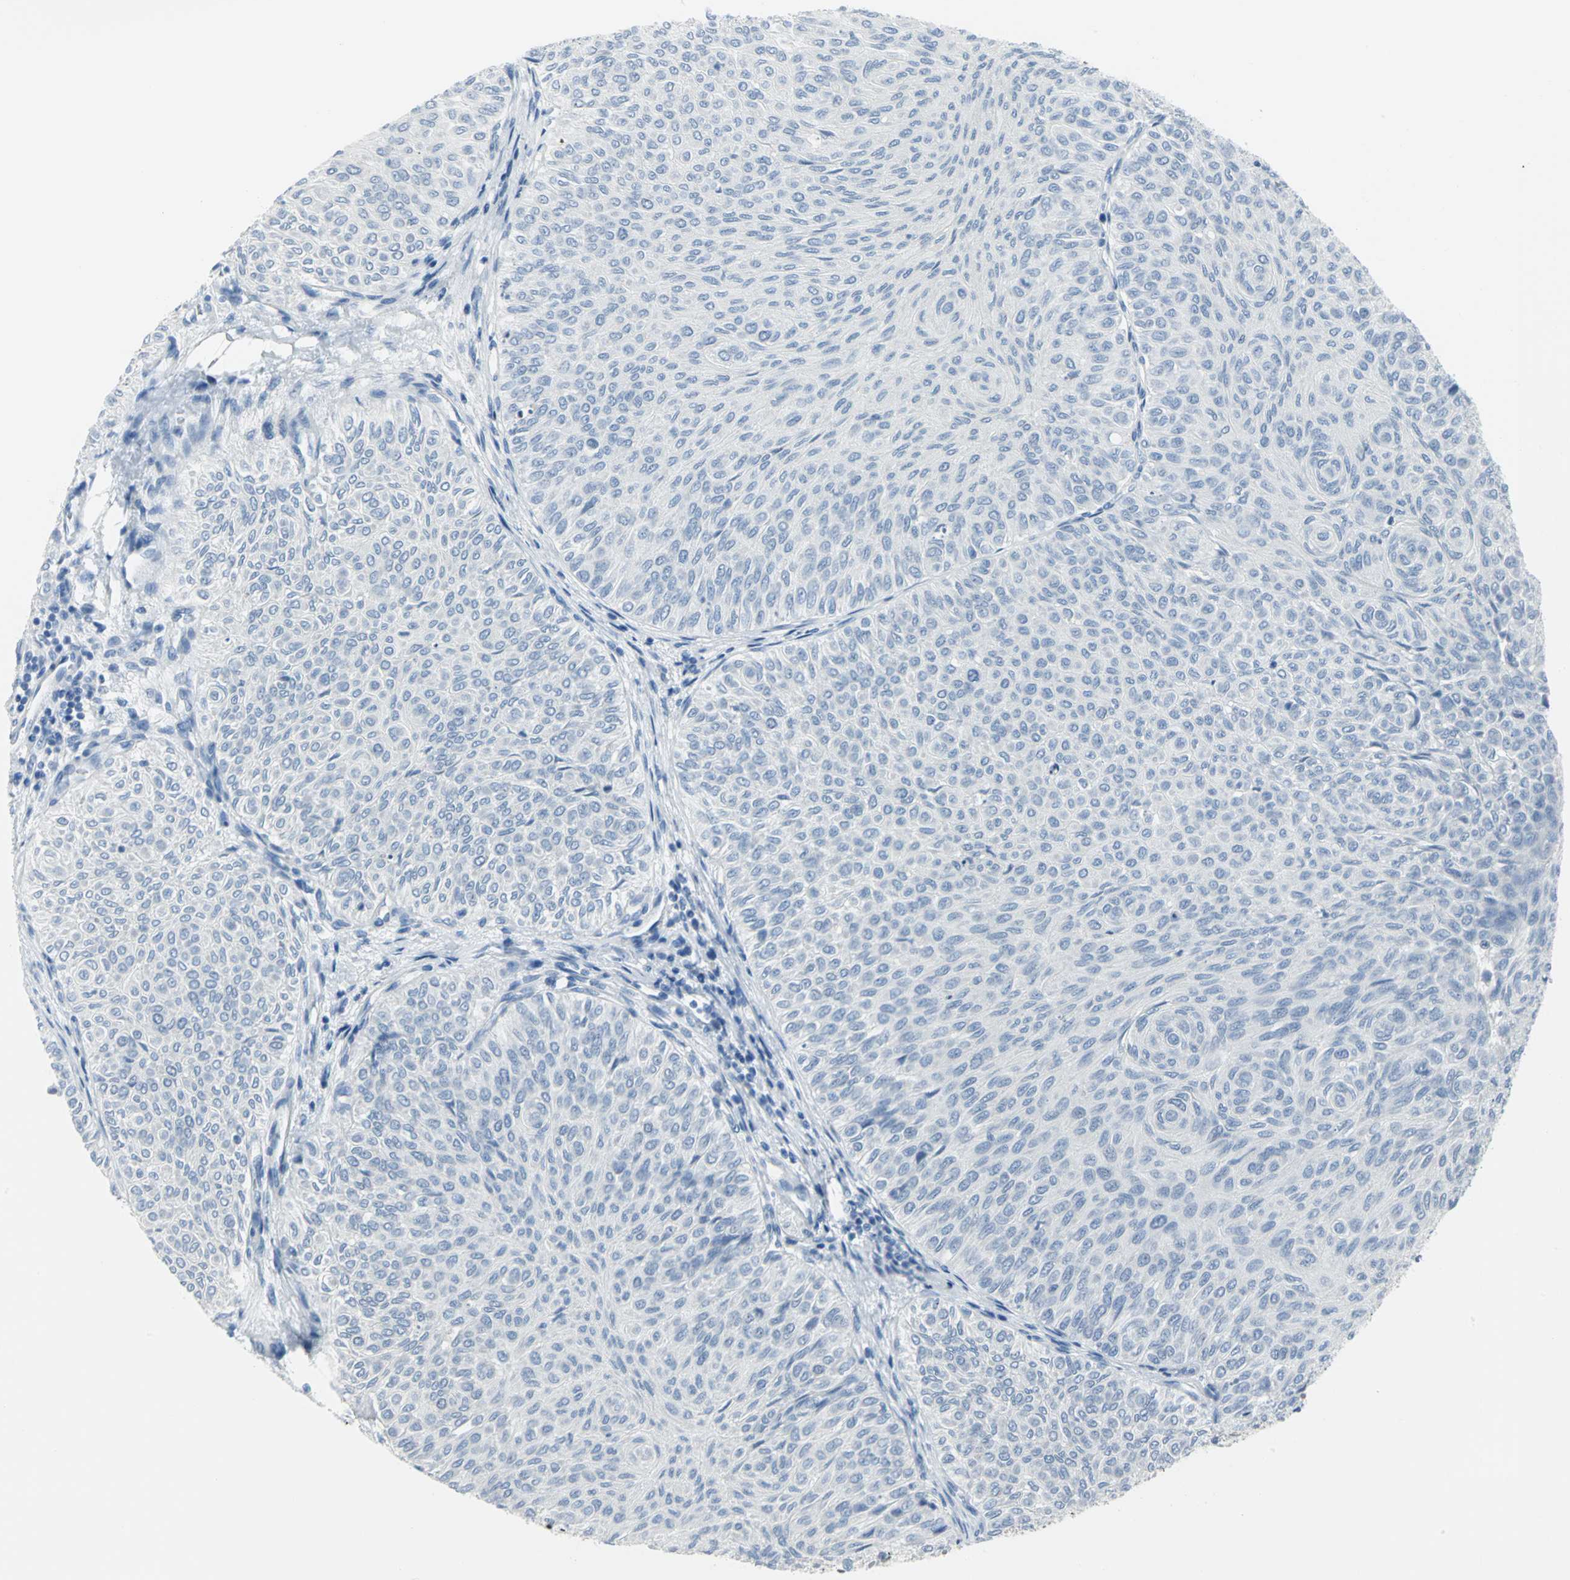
{"staining": {"intensity": "negative", "quantity": "none", "location": "none"}, "tissue": "urothelial cancer", "cell_type": "Tumor cells", "image_type": "cancer", "snomed": [{"axis": "morphology", "description": "Urothelial carcinoma, Low grade"}, {"axis": "topography", "description": "Urinary bladder"}], "caption": "High power microscopy histopathology image of an immunohistochemistry photomicrograph of urothelial cancer, revealing no significant staining in tumor cells.", "gene": "MCM3", "patient": {"sex": "male", "age": 78}}